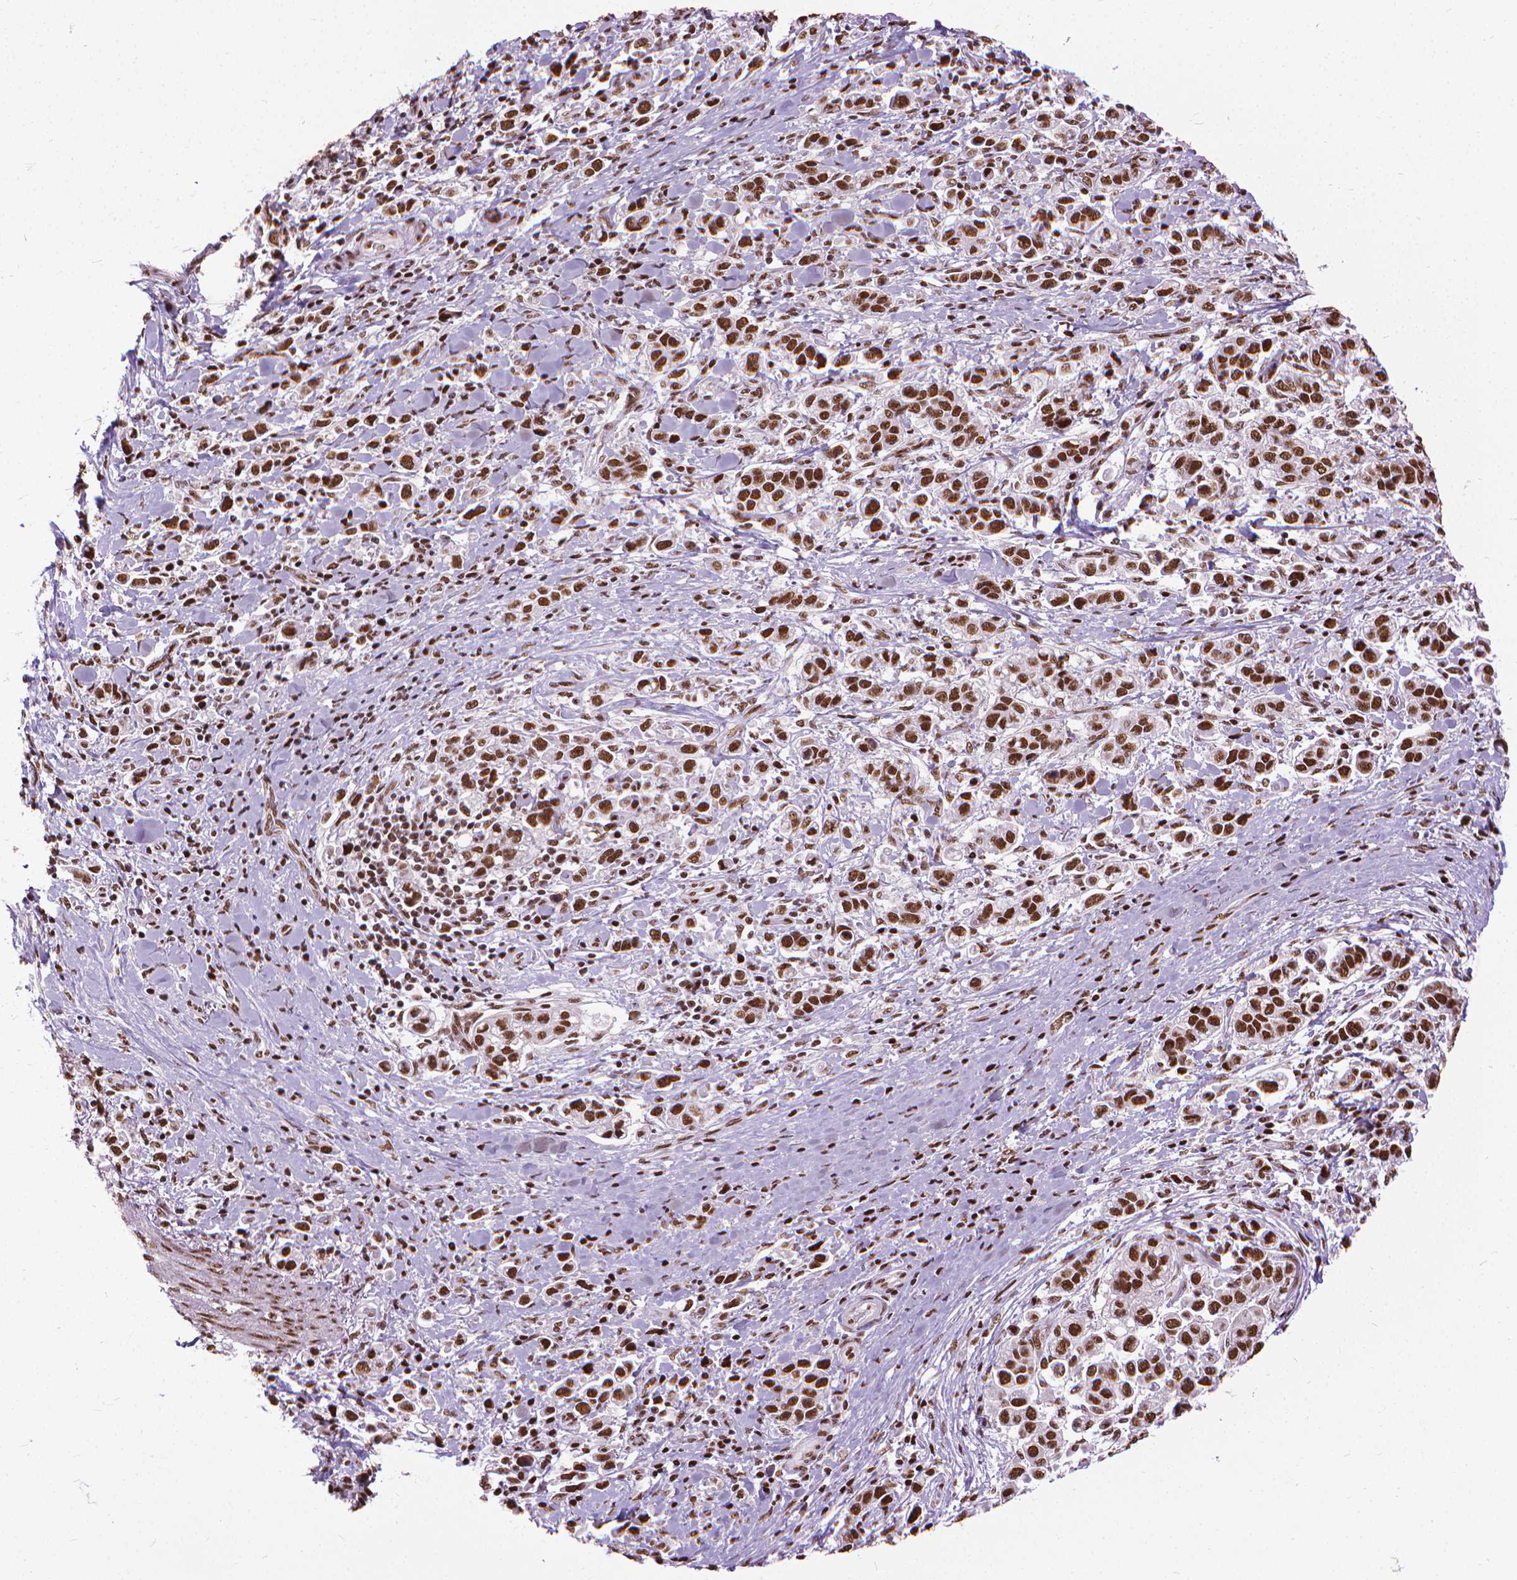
{"staining": {"intensity": "strong", "quantity": ">75%", "location": "nuclear"}, "tissue": "stomach cancer", "cell_type": "Tumor cells", "image_type": "cancer", "snomed": [{"axis": "morphology", "description": "Adenocarcinoma, NOS"}, {"axis": "topography", "description": "Stomach"}], "caption": "The immunohistochemical stain shows strong nuclear positivity in tumor cells of stomach cancer tissue. Nuclei are stained in blue.", "gene": "AKAP8", "patient": {"sex": "male", "age": 93}}